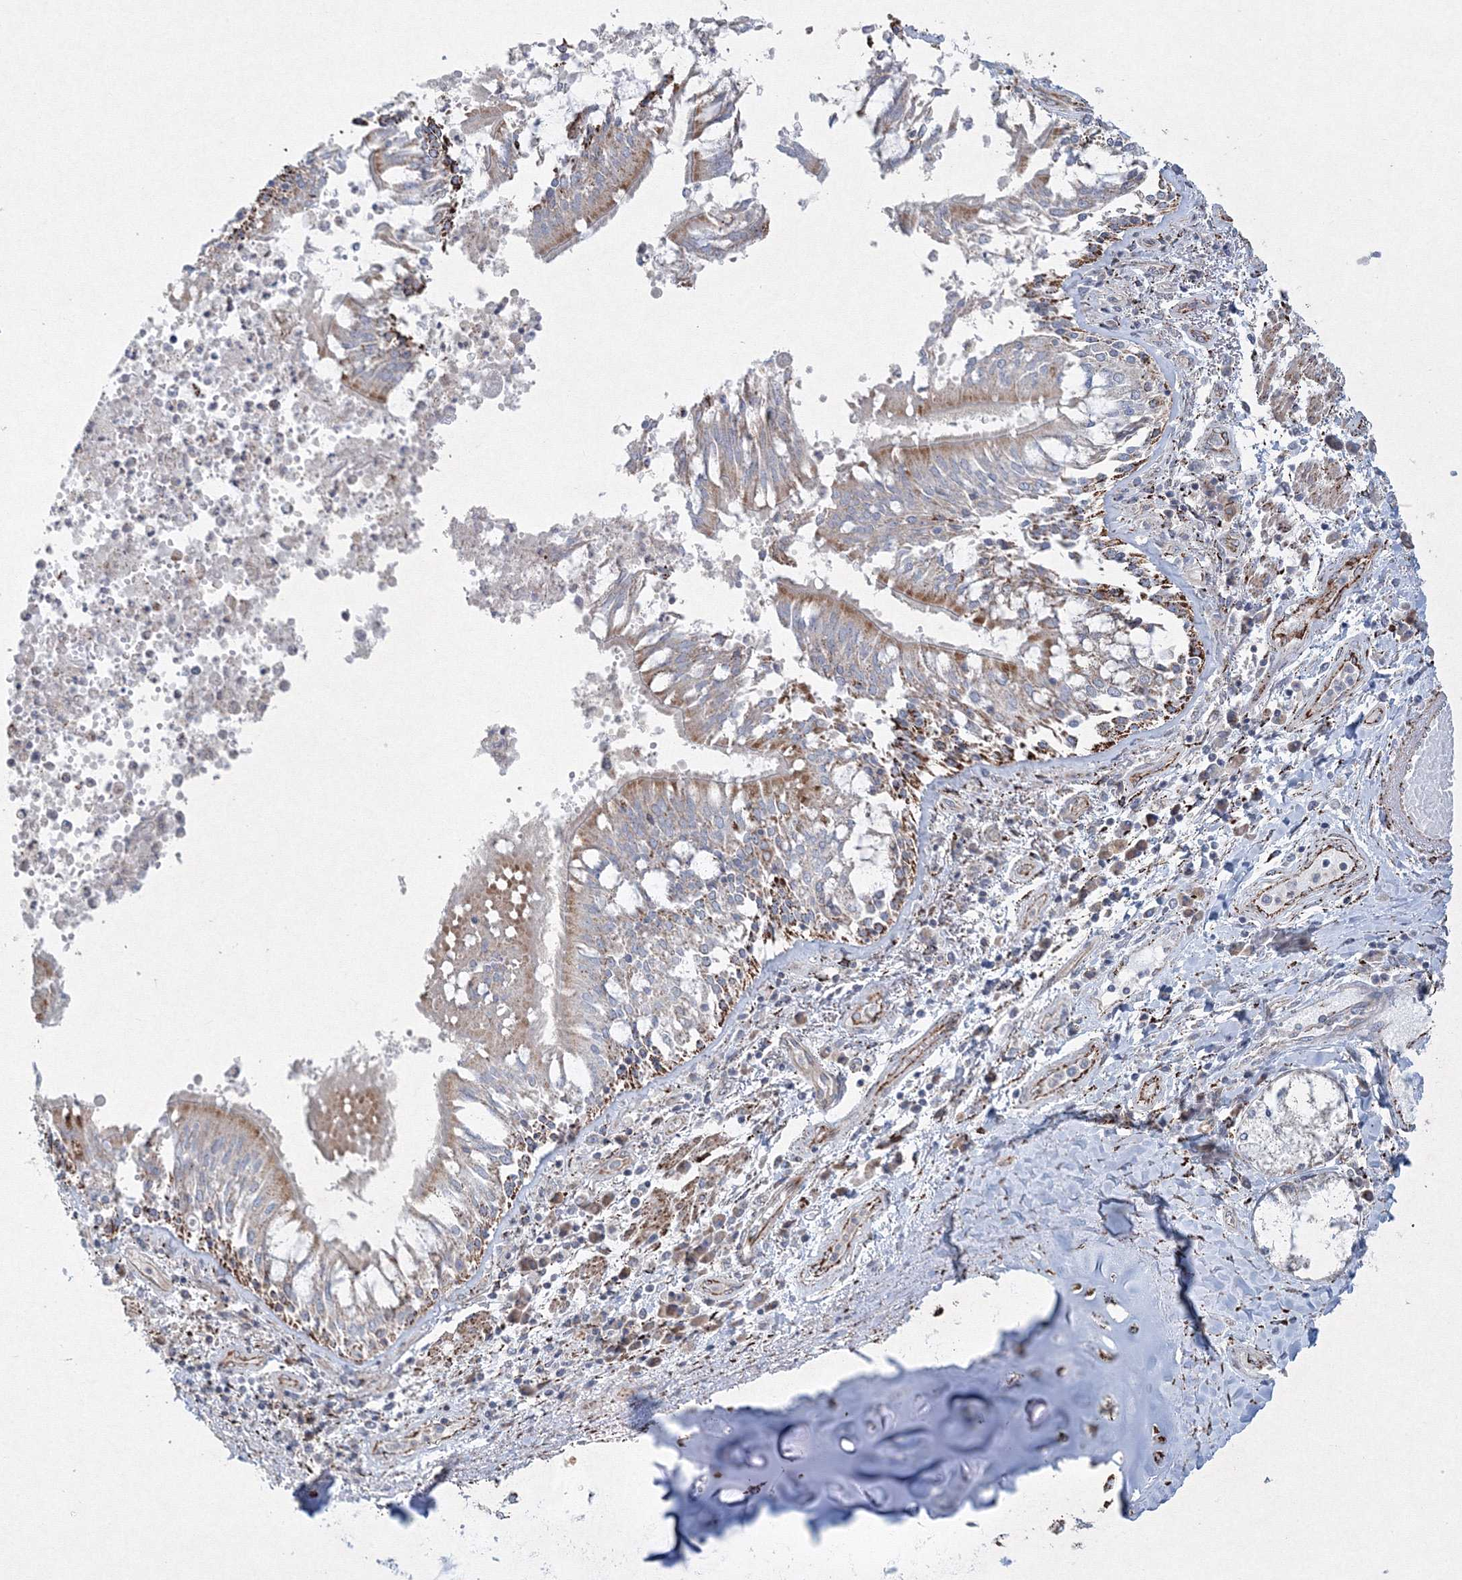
{"staining": {"intensity": "moderate", "quantity": "<25%", "location": "cytoplasmic/membranous"}, "tissue": "soft tissue", "cell_type": "Chondrocytes", "image_type": "normal", "snomed": [{"axis": "morphology", "description": "Normal tissue, NOS"}, {"axis": "topography", "description": "Cartilage tissue"}, {"axis": "topography", "description": "Bronchus"}, {"axis": "topography", "description": "Lung"}, {"axis": "topography", "description": "Peripheral nerve tissue"}], "caption": "DAB immunohistochemical staining of normal human soft tissue exhibits moderate cytoplasmic/membranous protein staining in approximately <25% of chondrocytes.", "gene": "WDR49", "patient": {"sex": "female", "age": 49}}